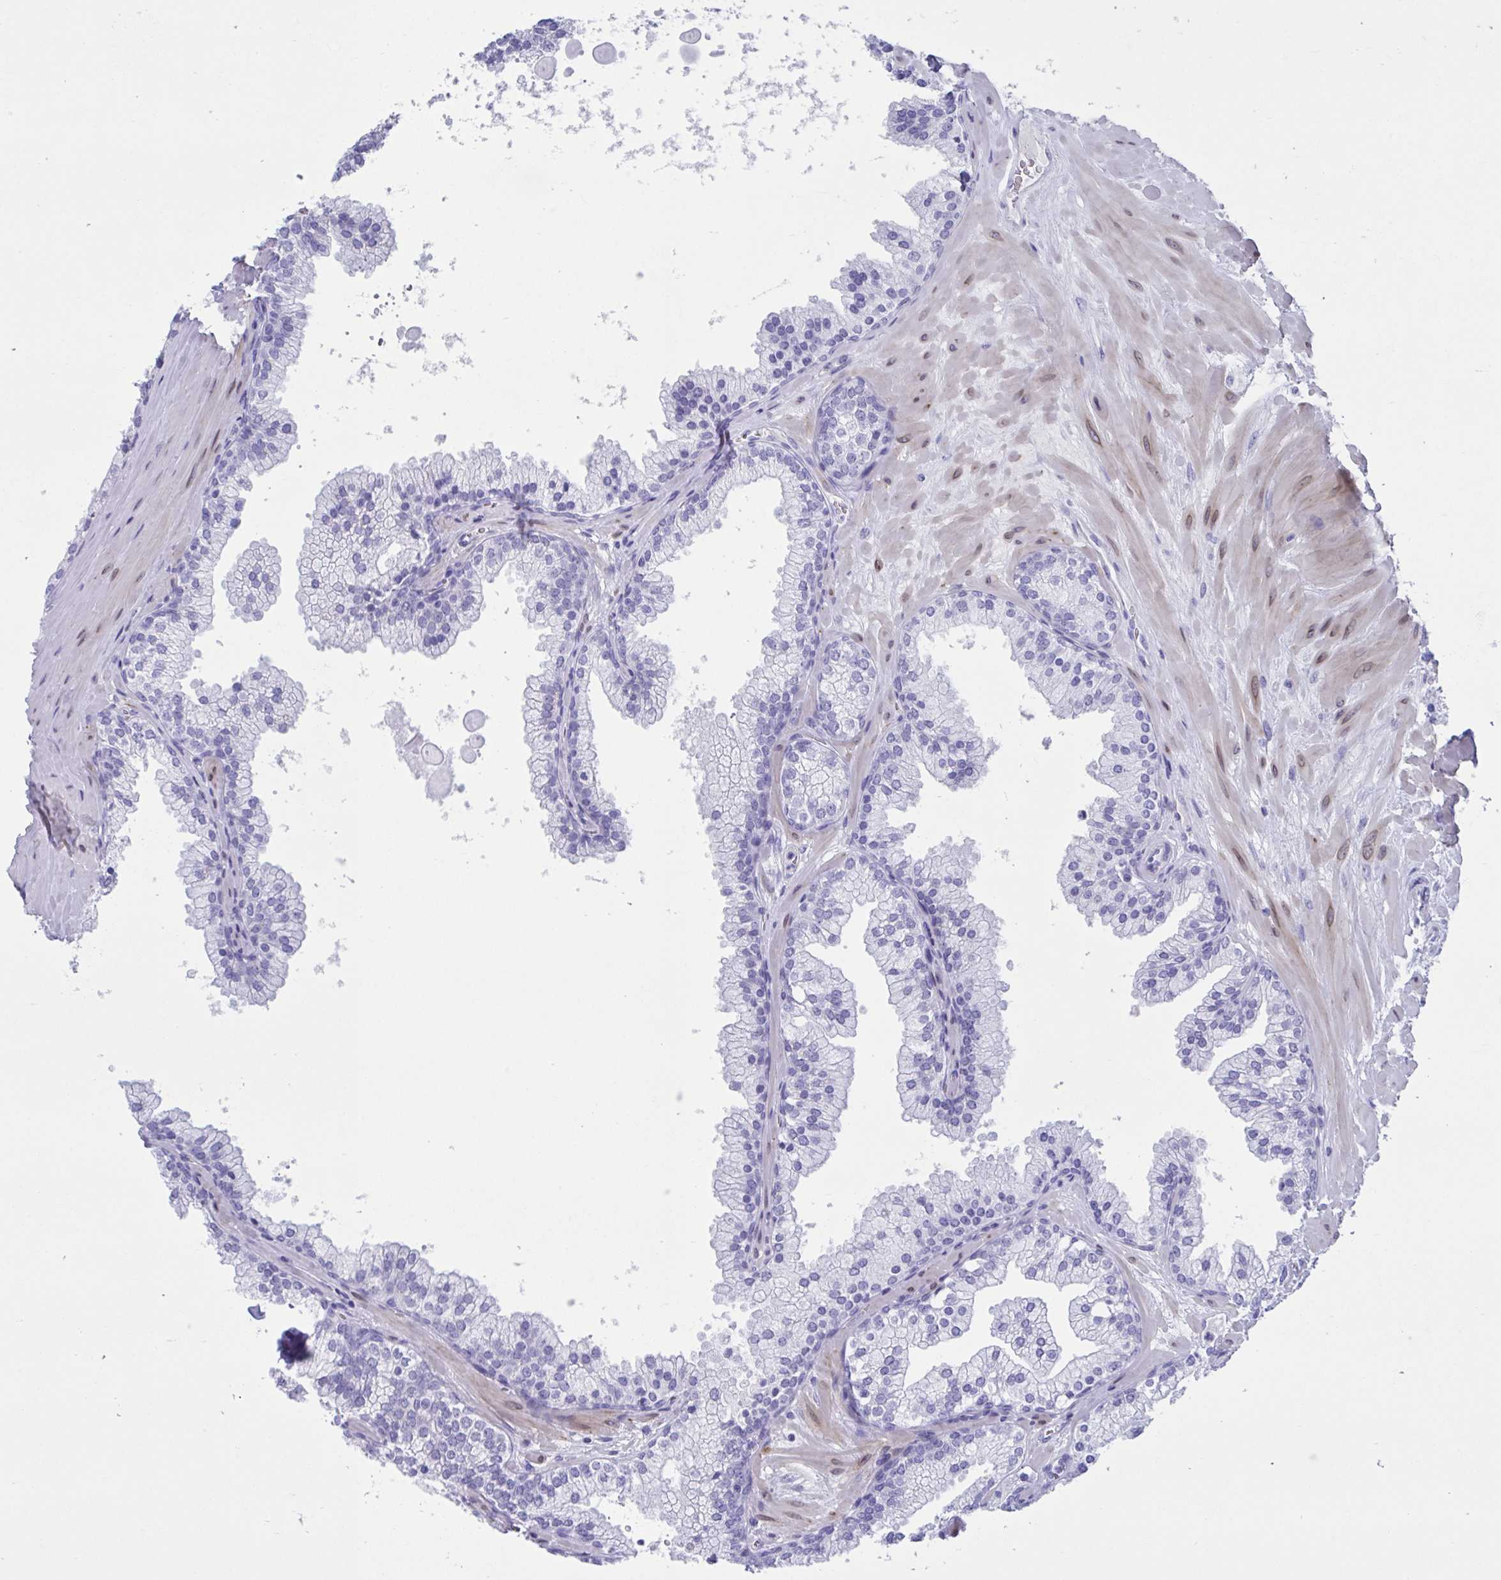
{"staining": {"intensity": "negative", "quantity": "none", "location": "none"}, "tissue": "prostate", "cell_type": "Glandular cells", "image_type": "normal", "snomed": [{"axis": "morphology", "description": "Normal tissue, NOS"}, {"axis": "topography", "description": "Prostate"}, {"axis": "topography", "description": "Peripheral nerve tissue"}], "caption": "The immunohistochemistry photomicrograph has no significant expression in glandular cells of prostate.", "gene": "TMEM35A", "patient": {"sex": "male", "age": 61}}